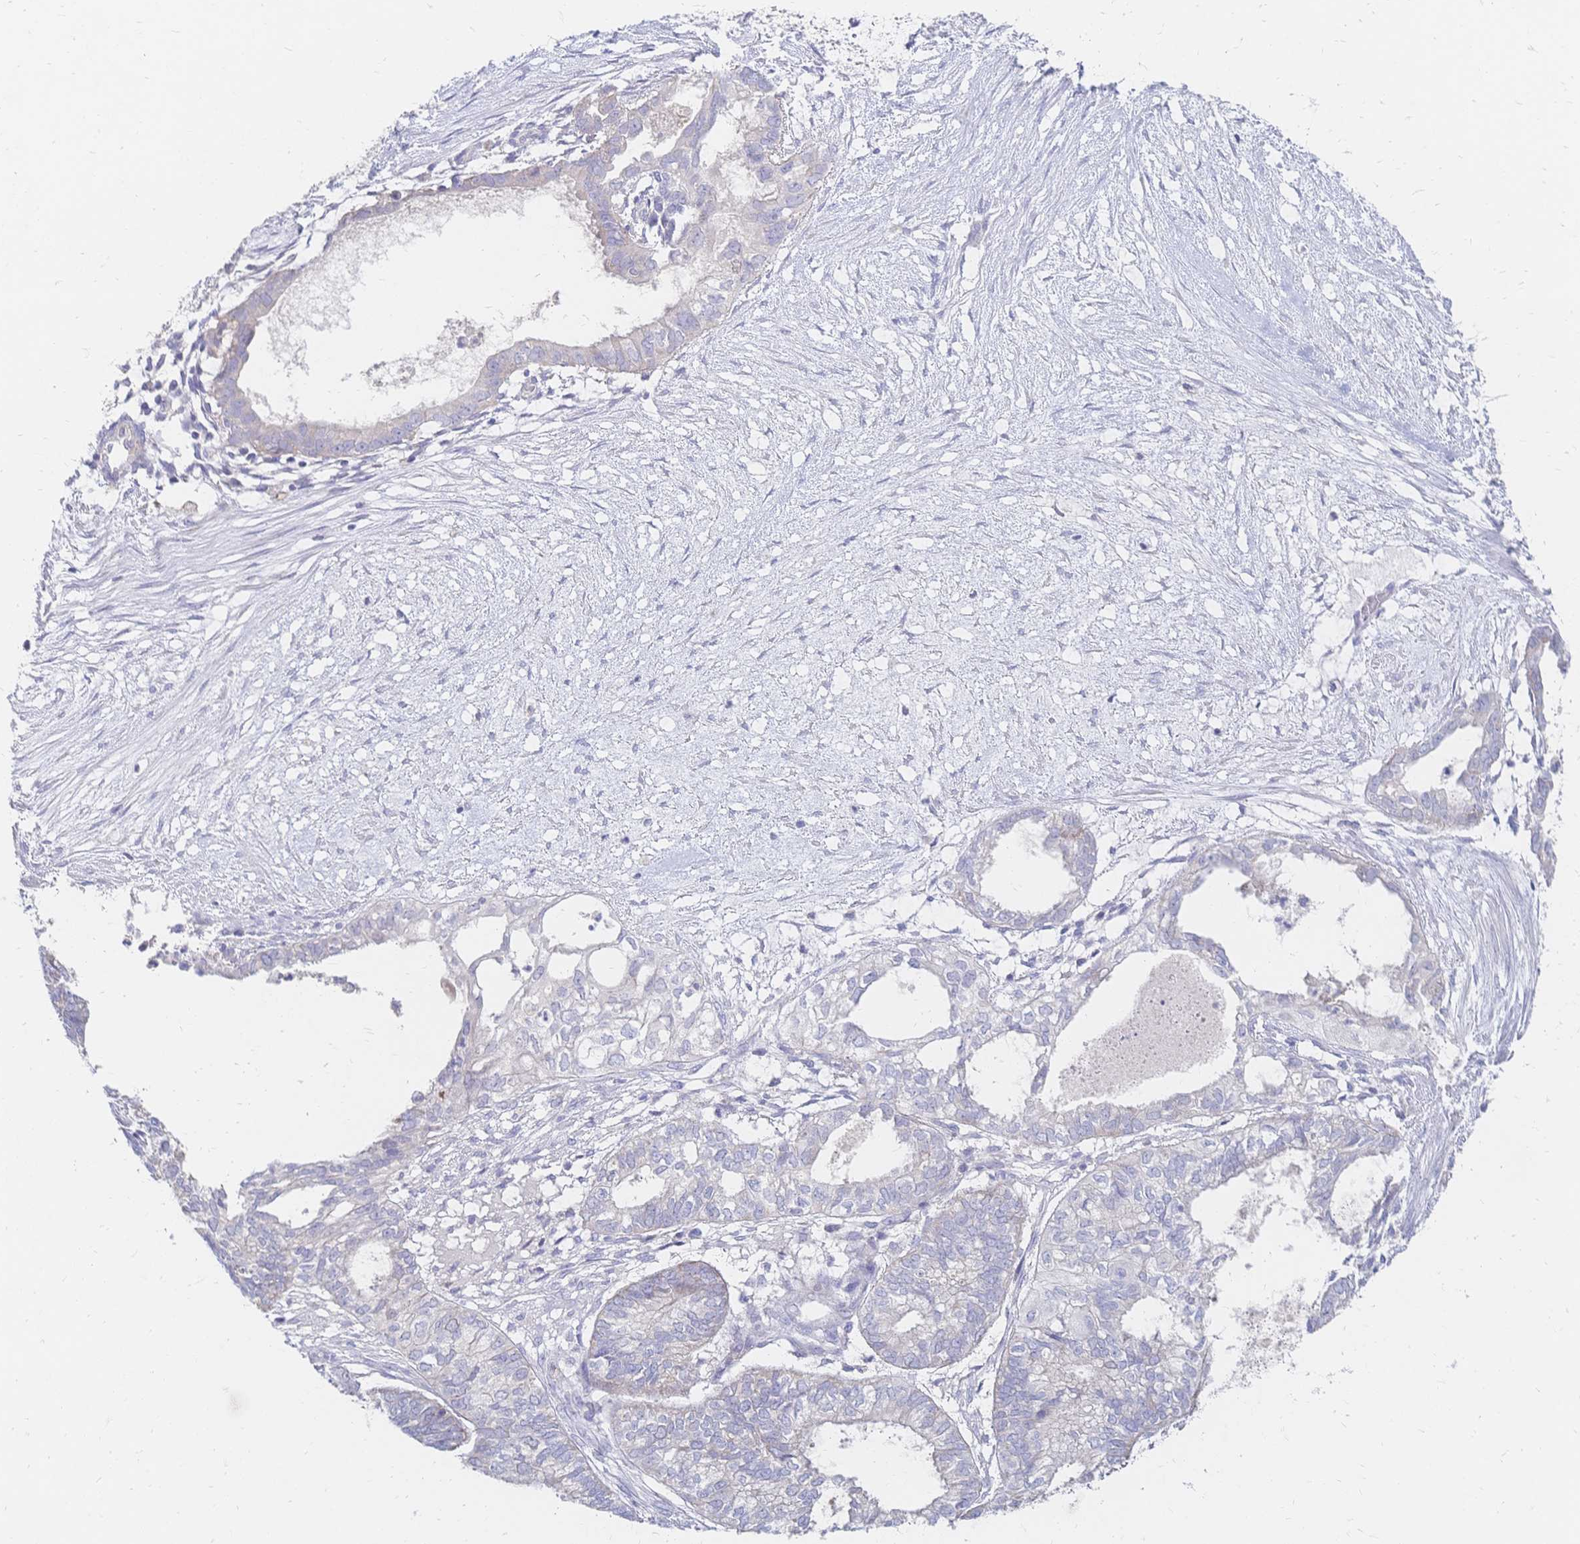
{"staining": {"intensity": "negative", "quantity": "none", "location": "none"}, "tissue": "ovarian cancer", "cell_type": "Tumor cells", "image_type": "cancer", "snomed": [{"axis": "morphology", "description": "Carcinoma, endometroid"}, {"axis": "topography", "description": "Ovary"}], "caption": "A high-resolution photomicrograph shows IHC staining of endometroid carcinoma (ovarian), which demonstrates no significant positivity in tumor cells.", "gene": "VWC2L", "patient": {"sex": "female", "age": 64}}